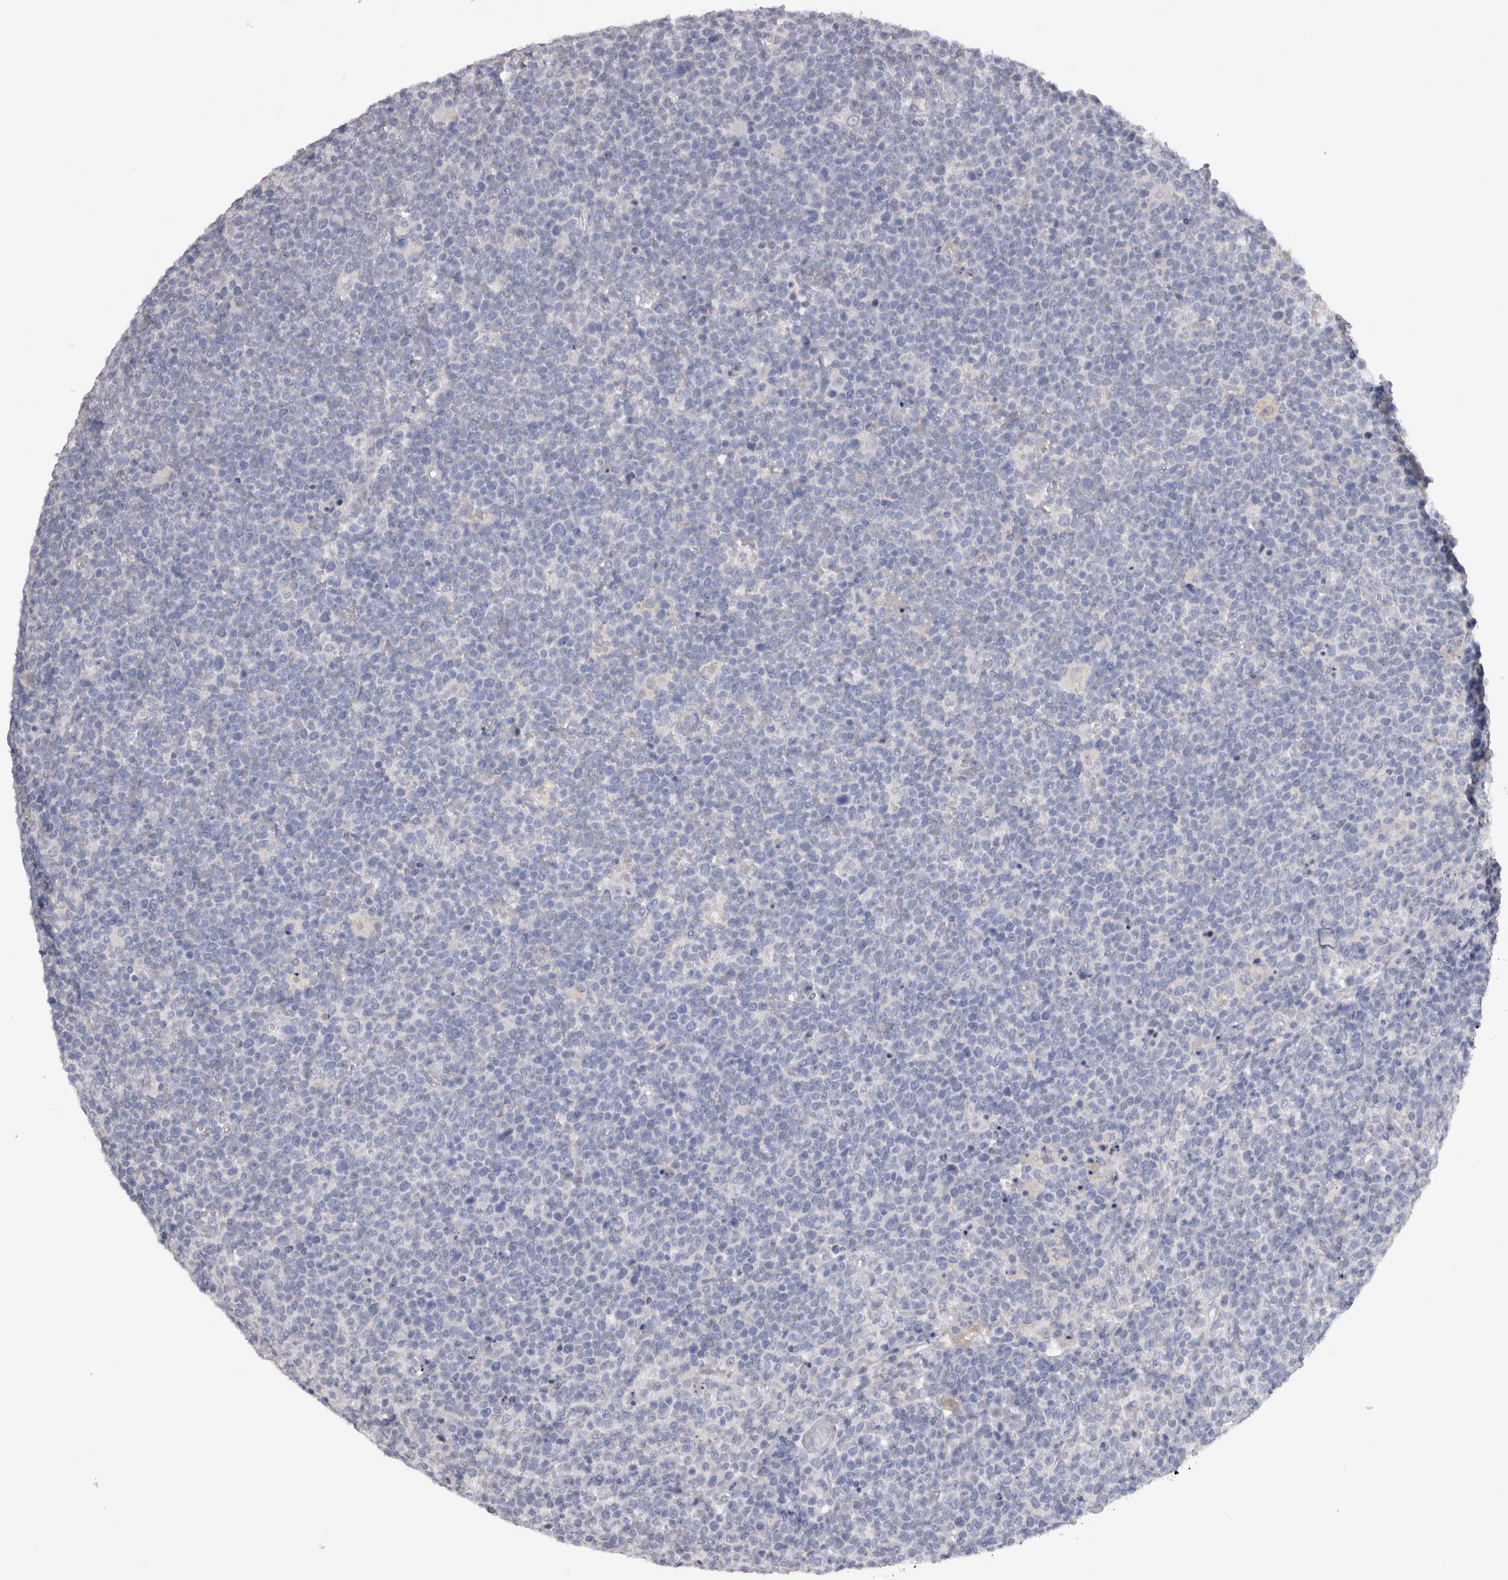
{"staining": {"intensity": "negative", "quantity": "none", "location": "none"}, "tissue": "lymphoma", "cell_type": "Tumor cells", "image_type": "cancer", "snomed": [{"axis": "morphology", "description": "Malignant lymphoma, non-Hodgkin's type, High grade"}, {"axis": "topography", "description": "Lymph node"}], "caption": "There is no significant expression in tumor cells of lymphoma. (DAB immunohistochemistry with hematoxylin counter stain).", "gene": "ADAM2", "patient": {"sex": "male", "age": 61}}